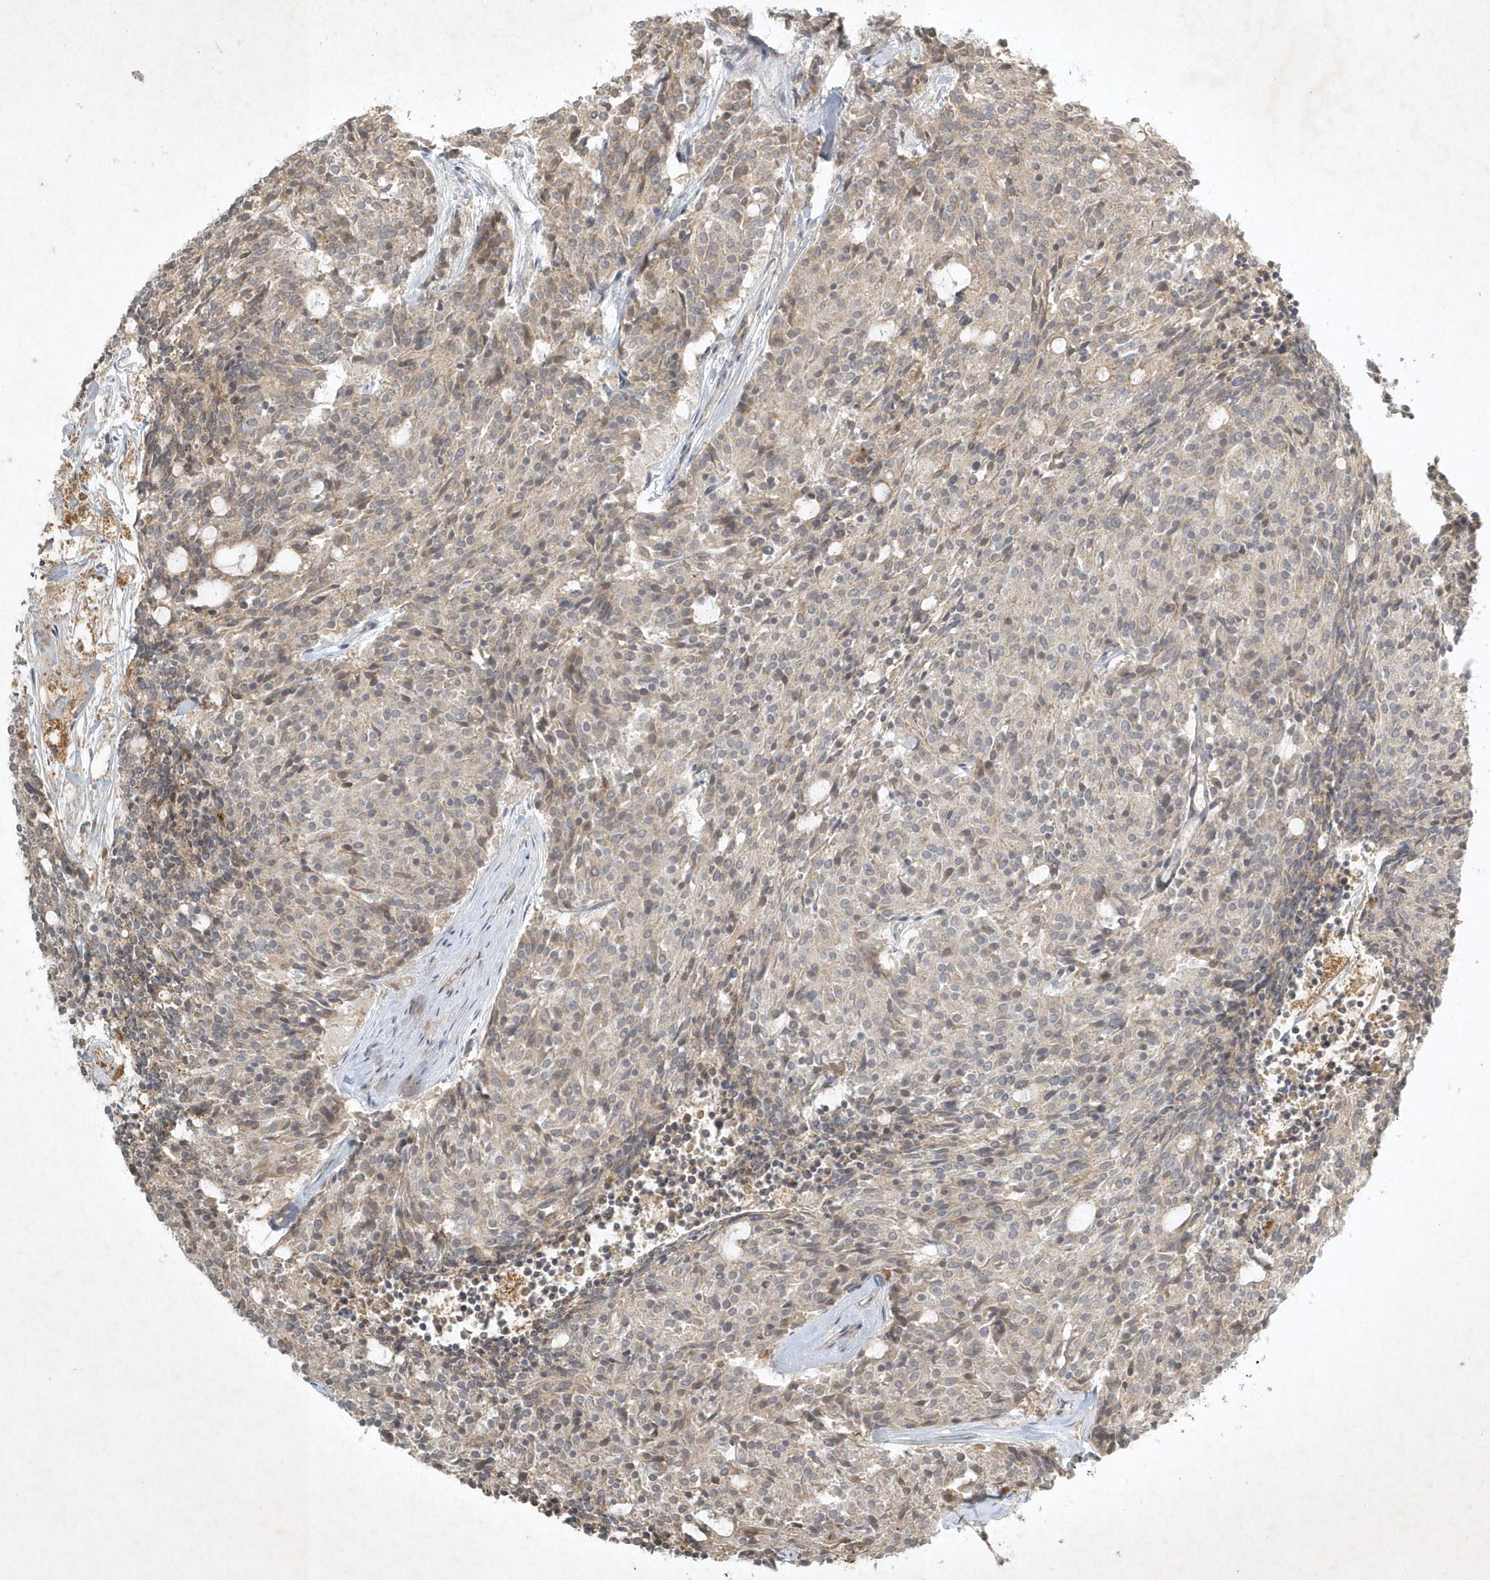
{"staining": {"intensity": "negative", "quantity": "none", "location": "none"}, "tissue": "carcinoid", "cell_type": "Tumor cells", "image_type": "cancer", "snomed": [{"axis": "morphology", "description": "Carcinoid, malignant, NOS"}, {"axis": "topography", "description": "Pancreas"}], "caption": "An immunohistochemistry image of carcinoid is shown. There is no staining in tumor cells of carcinoid. Brightfield microscopy of IHC stained with DAB (brown) and hematoxylin (blue), captured at high magnification.", "gene": "TNFAIP6", "patient": {"sex": "female", "age": 54}}